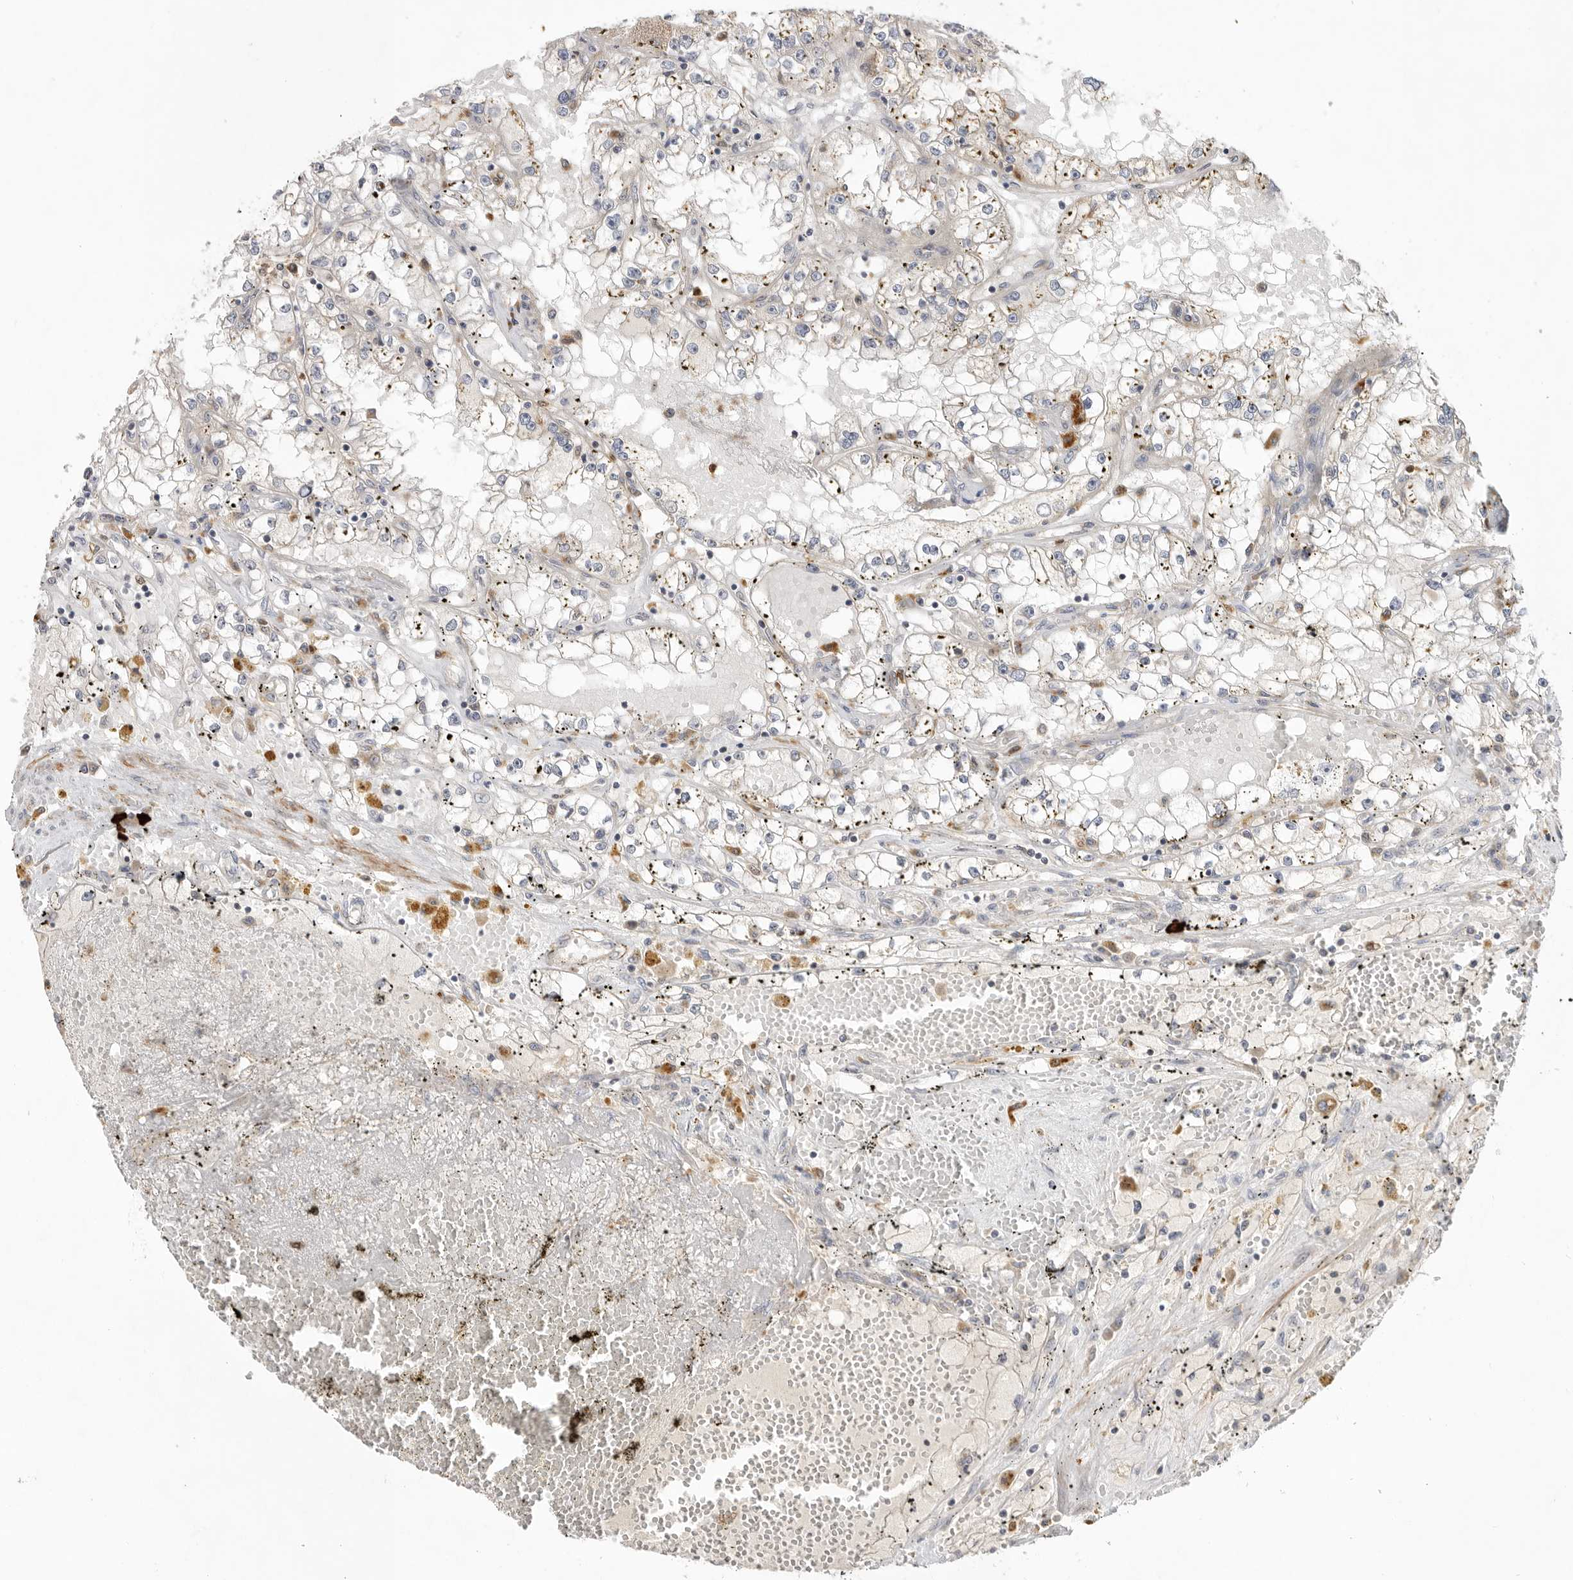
{"staining": {"intensity": "negative", "quantity": "none", "location": "none"}, "tissue": "renal cancer", "cell_type": "Tumor cells", "image_type": "cancer", "snomed": [{"axis": "morphology", "description": "Adenocarcinoma, NOS"}, {"axis": "topography", "description": "Kidney"}], "caption": "Tumor cells show no significant expression in renal adenocarcinoma.", "gene": "GNE", "patient": {"sex": "male", "age": 56}}